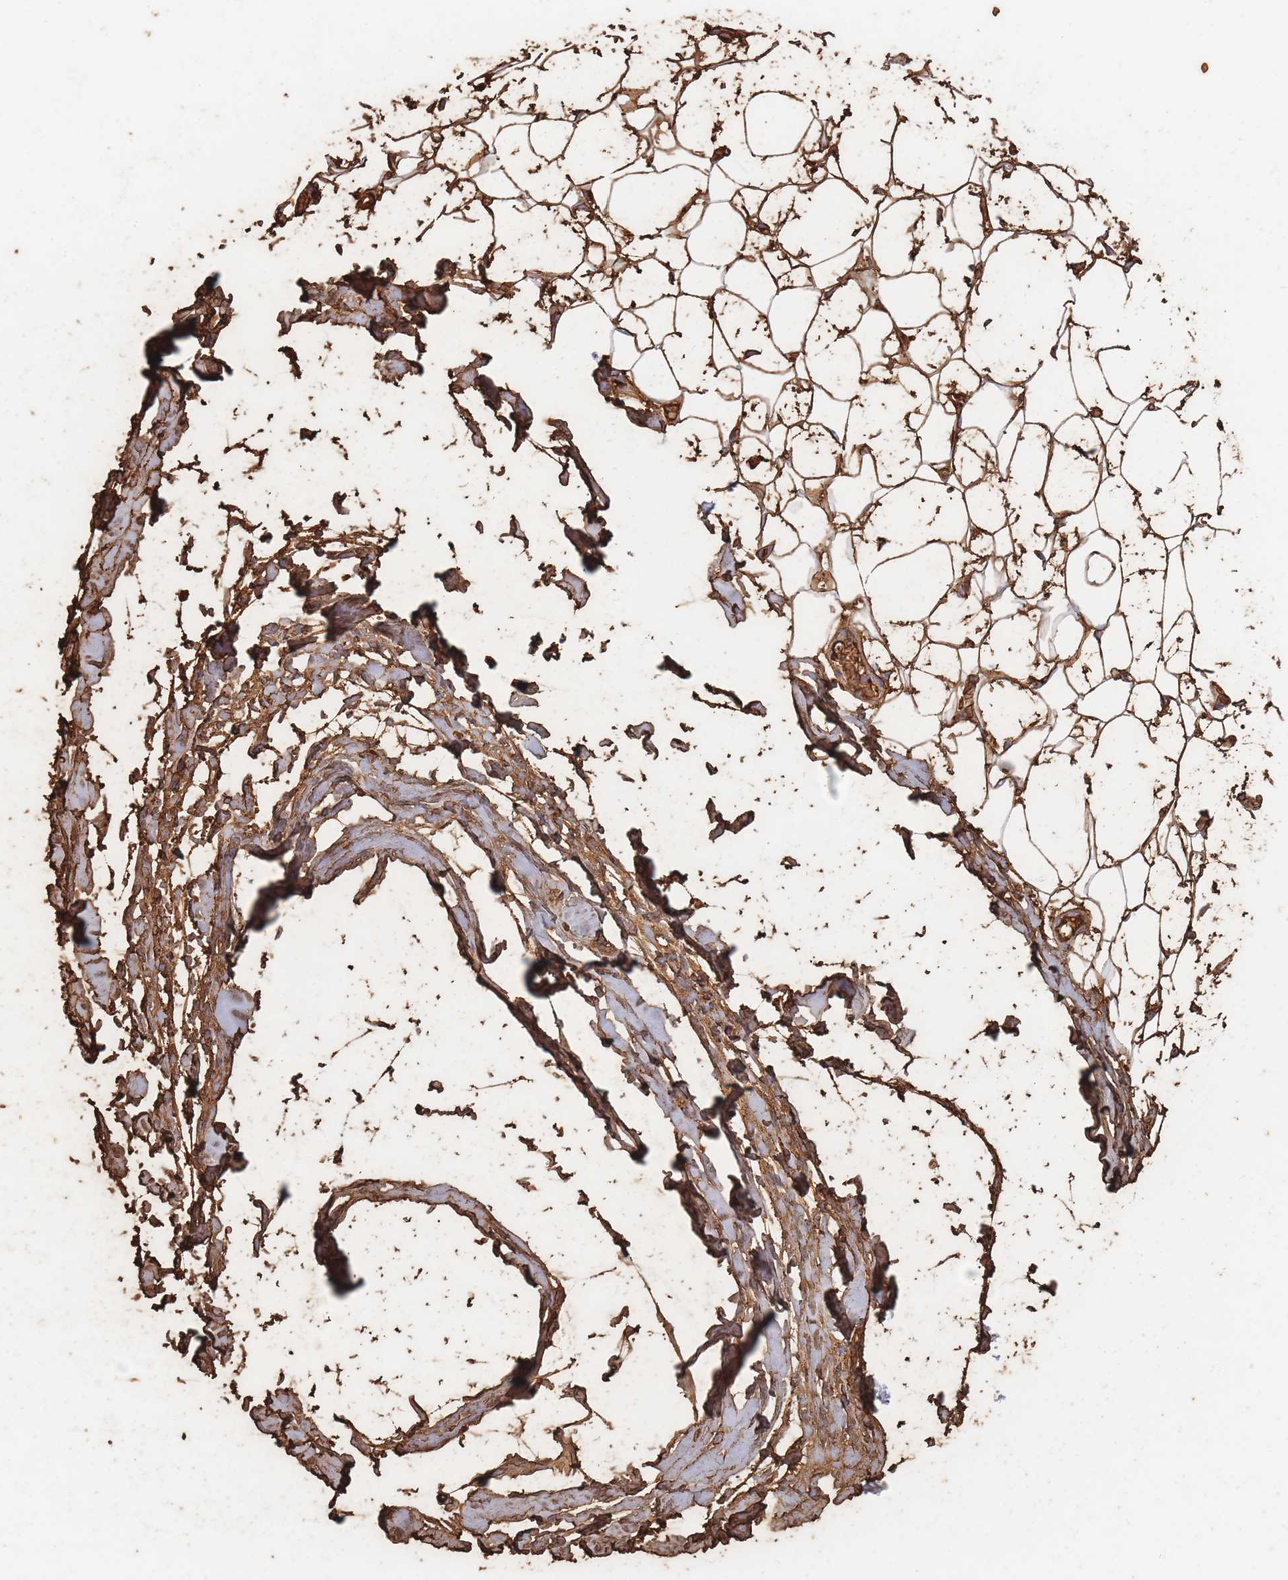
{"staining": {"intensity": "strong", "quantity": ">75%", "location": "cytoplasmic/membranous"}, "tissue": "adipose tissue", "cell_type": "Adipocytes", "image_type": "normal", "snomed": [{"axis": "morphology", "description": "Normal tissue, NOS"}, {"axis": "topography", "description": "Breast"}], "caption": "Adipocytes display high levels of strong cytoplasmic/membranous positivity in approximately >75% of cells in normal adipose tissue. (Stains: DAB (3,3'-diaminobenzidine) in brown, nuclei in blue, Microscopy: brightfield microscopy at high magnification).", "gene": "SLC2A6", "patient": {"sex": "female", "age": 26}}